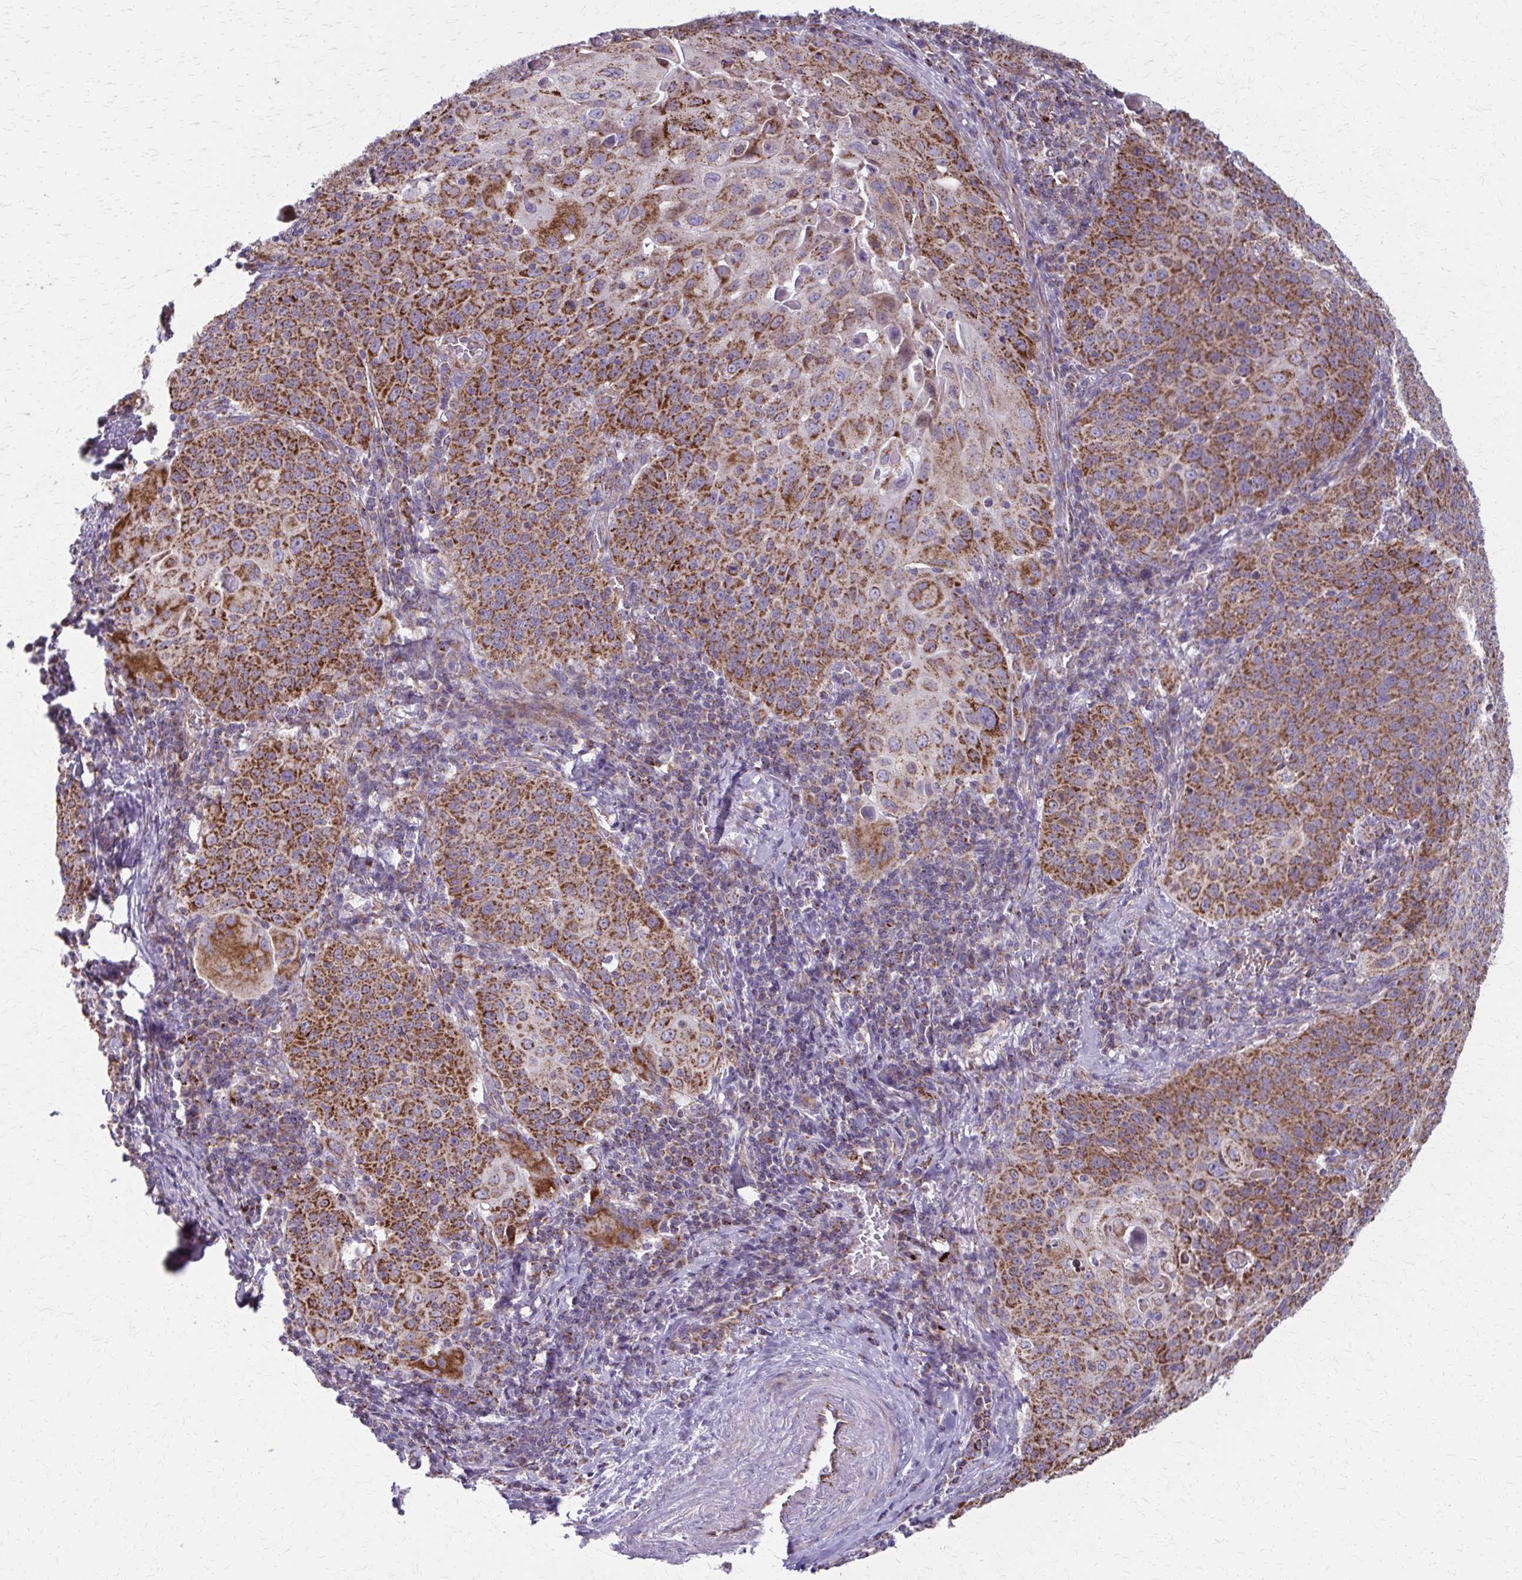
{"staining": {"intensity": "strong", "quantity": ">75%", "location": "cytoplasmic/membranous"}, "tissue": "cervical cancer", "cell_type": "Tumor cells", "image_type": "cancer", "snomed": [{"axis": "morphology", "description": "Squamous cell carcinoma, NOS"}, {"axis": "topography", "description": "Cervix"}], "caption": "Protein expression analysis of cervical cancer (squamous cell carcinoma) reveals strong cytoplasmic/membranous expression in approximately >75% of tumor cells. (DAB IHC, brown staining for protein, blue staining for nuclei).", "gene": "TVP23A", "patient": {"sex": "female", "age": 65}}